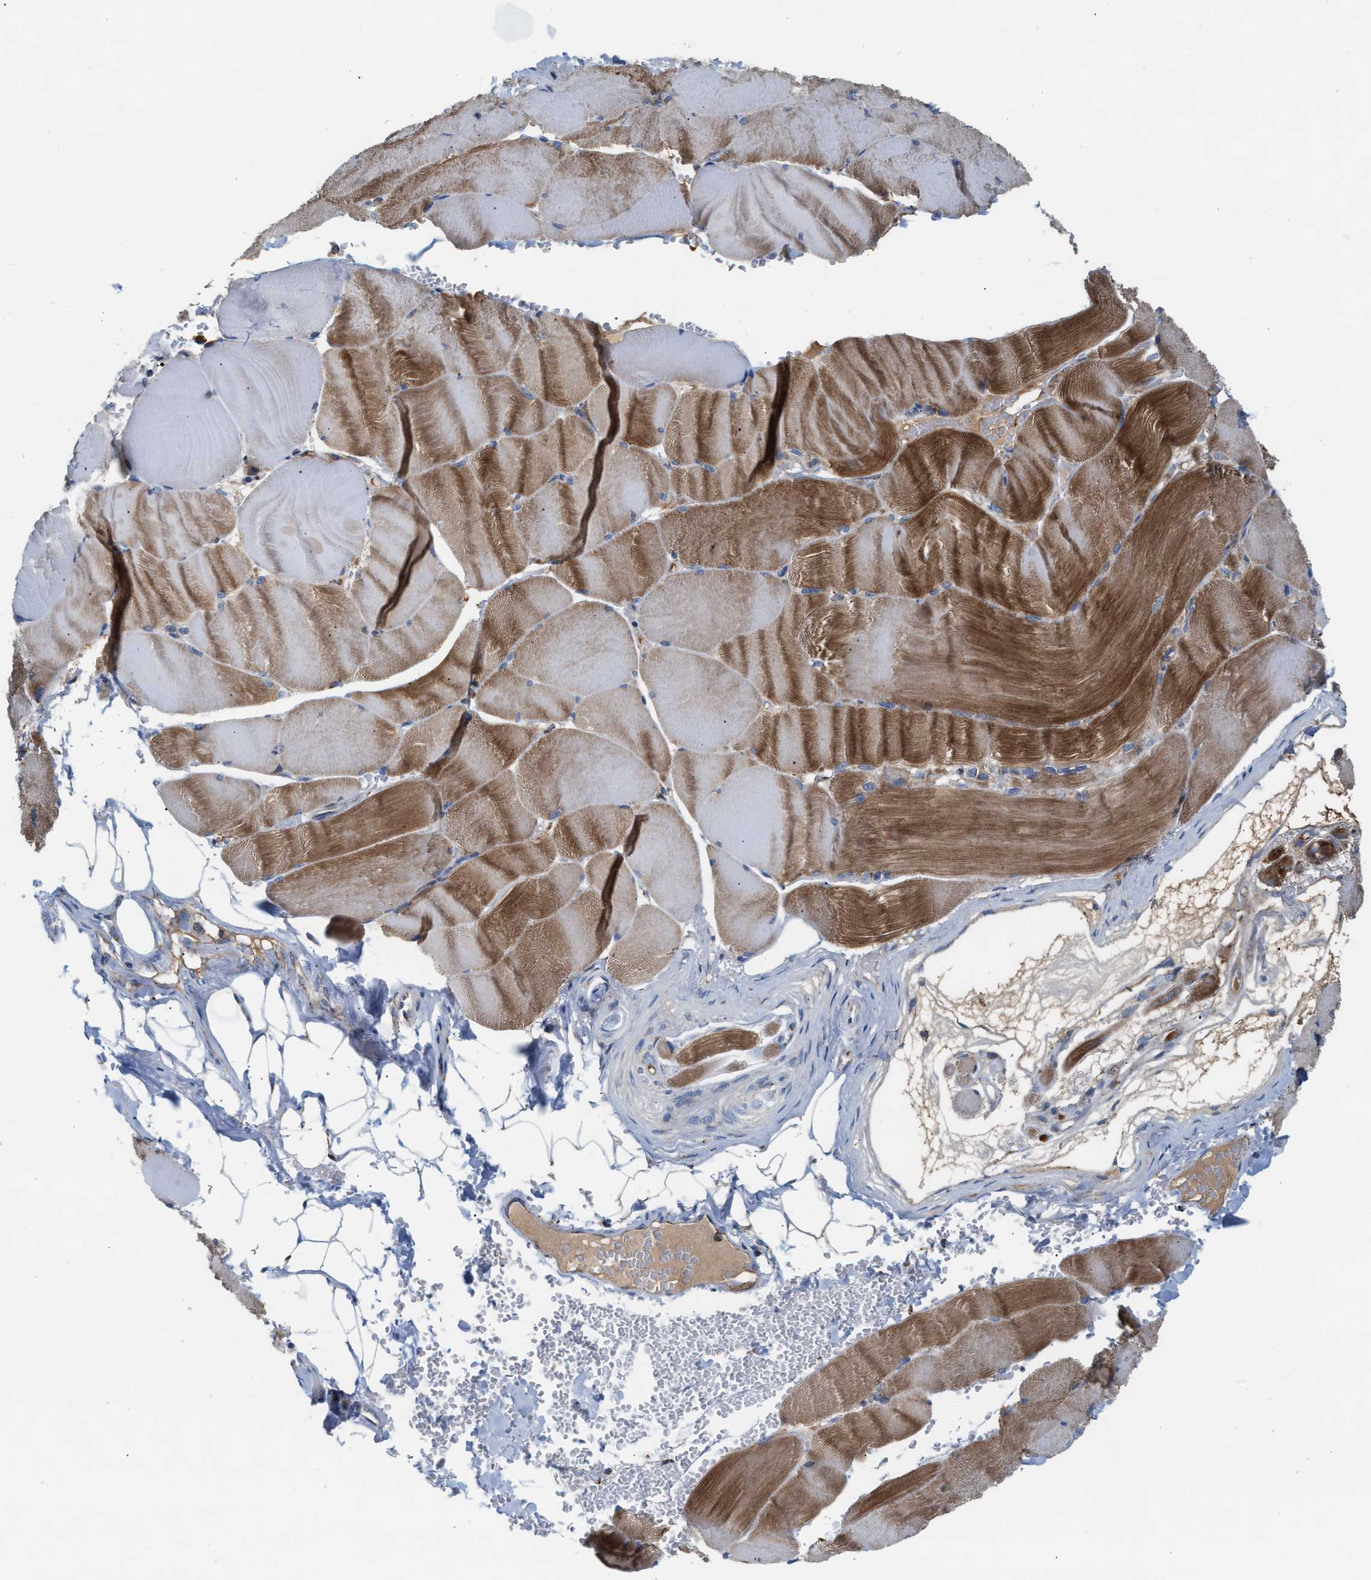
{"staining": {"intensity": "moderate", "quantity": ">75%", "location": "cytoplasmic/membranous"}, "tissue": "skeletal muscle", "cell_type": "Myocytes", "image_type": "normal", "snomed": [{"axis": "morphology", "description": "Normal tissue, NOS"}, {"axis": "topography", "description": "Skin"}, {"axis": "topography", "description": "Skeletal muscle"}], "caption": "Approximately >75% of myocytes in unremarkable human skeletal muscle exhibit moderate cytoplasmic/membranous protein expression as visualized by brown immunohistochemical staining.", "gene": "PMPCA", "patient": {"sex": "male", "age": 83}}